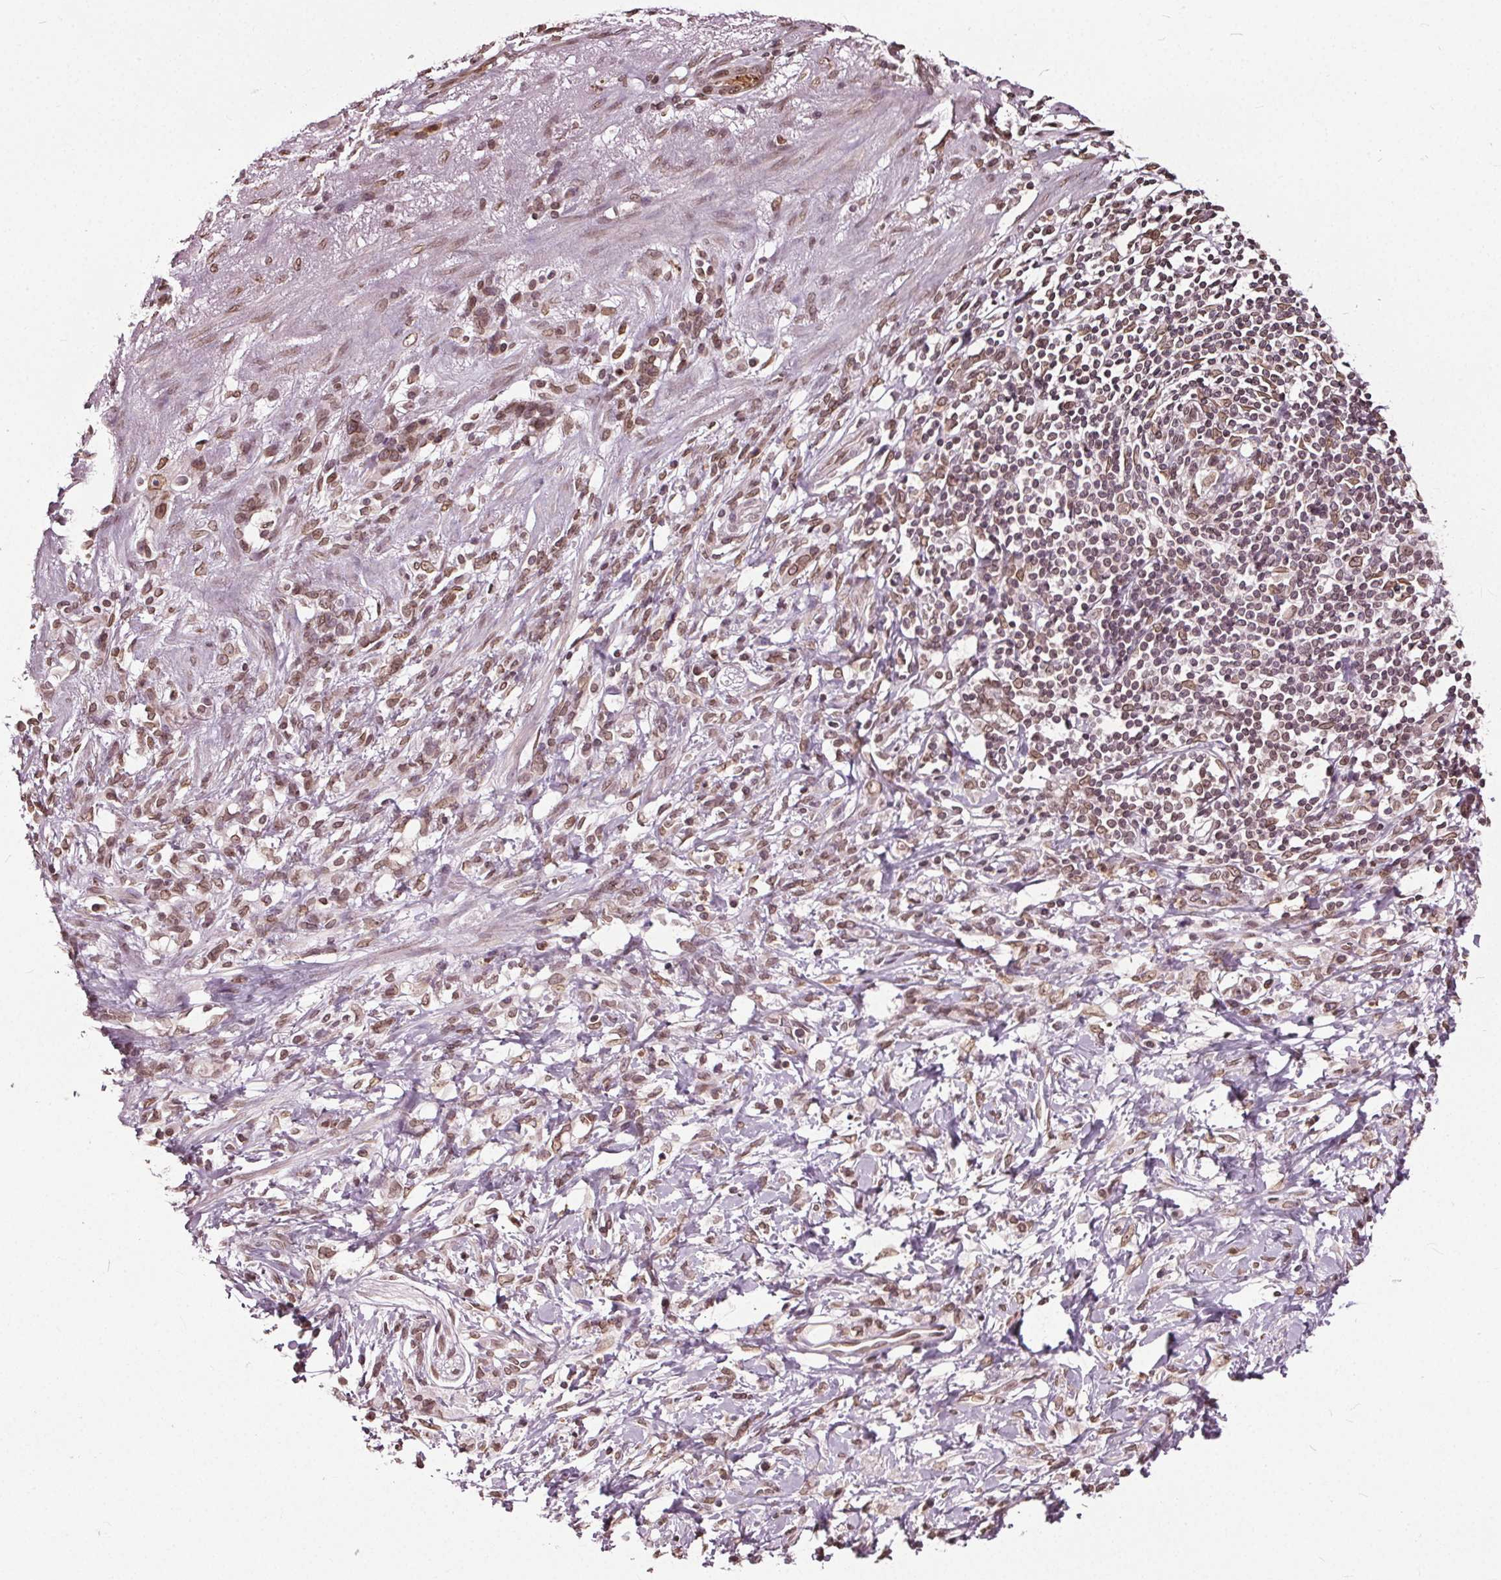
{"staining": {"intensity": "moderate", "quantity": ">75%", "location": "cytoplasmic/membranous,nuclear"}, "tissue": "stomach cancer", "cell_type": "Tumor cells", "image_type": "cancer", "snomed": [{"axis": "morphology", "description": "Adenocarcinoma, NOS"}, {"axis": "topography", "description": "Stomach"}], "caption": "Moderate cytoplasmic/membranous and nuclear expression for a protein is identified in about >75% of tumor cells of stomach adenocarcinoma using immunohistochemistry (IHC).", "gene": "TTC39C", "patient": {"sex": "female", "age": 84}}